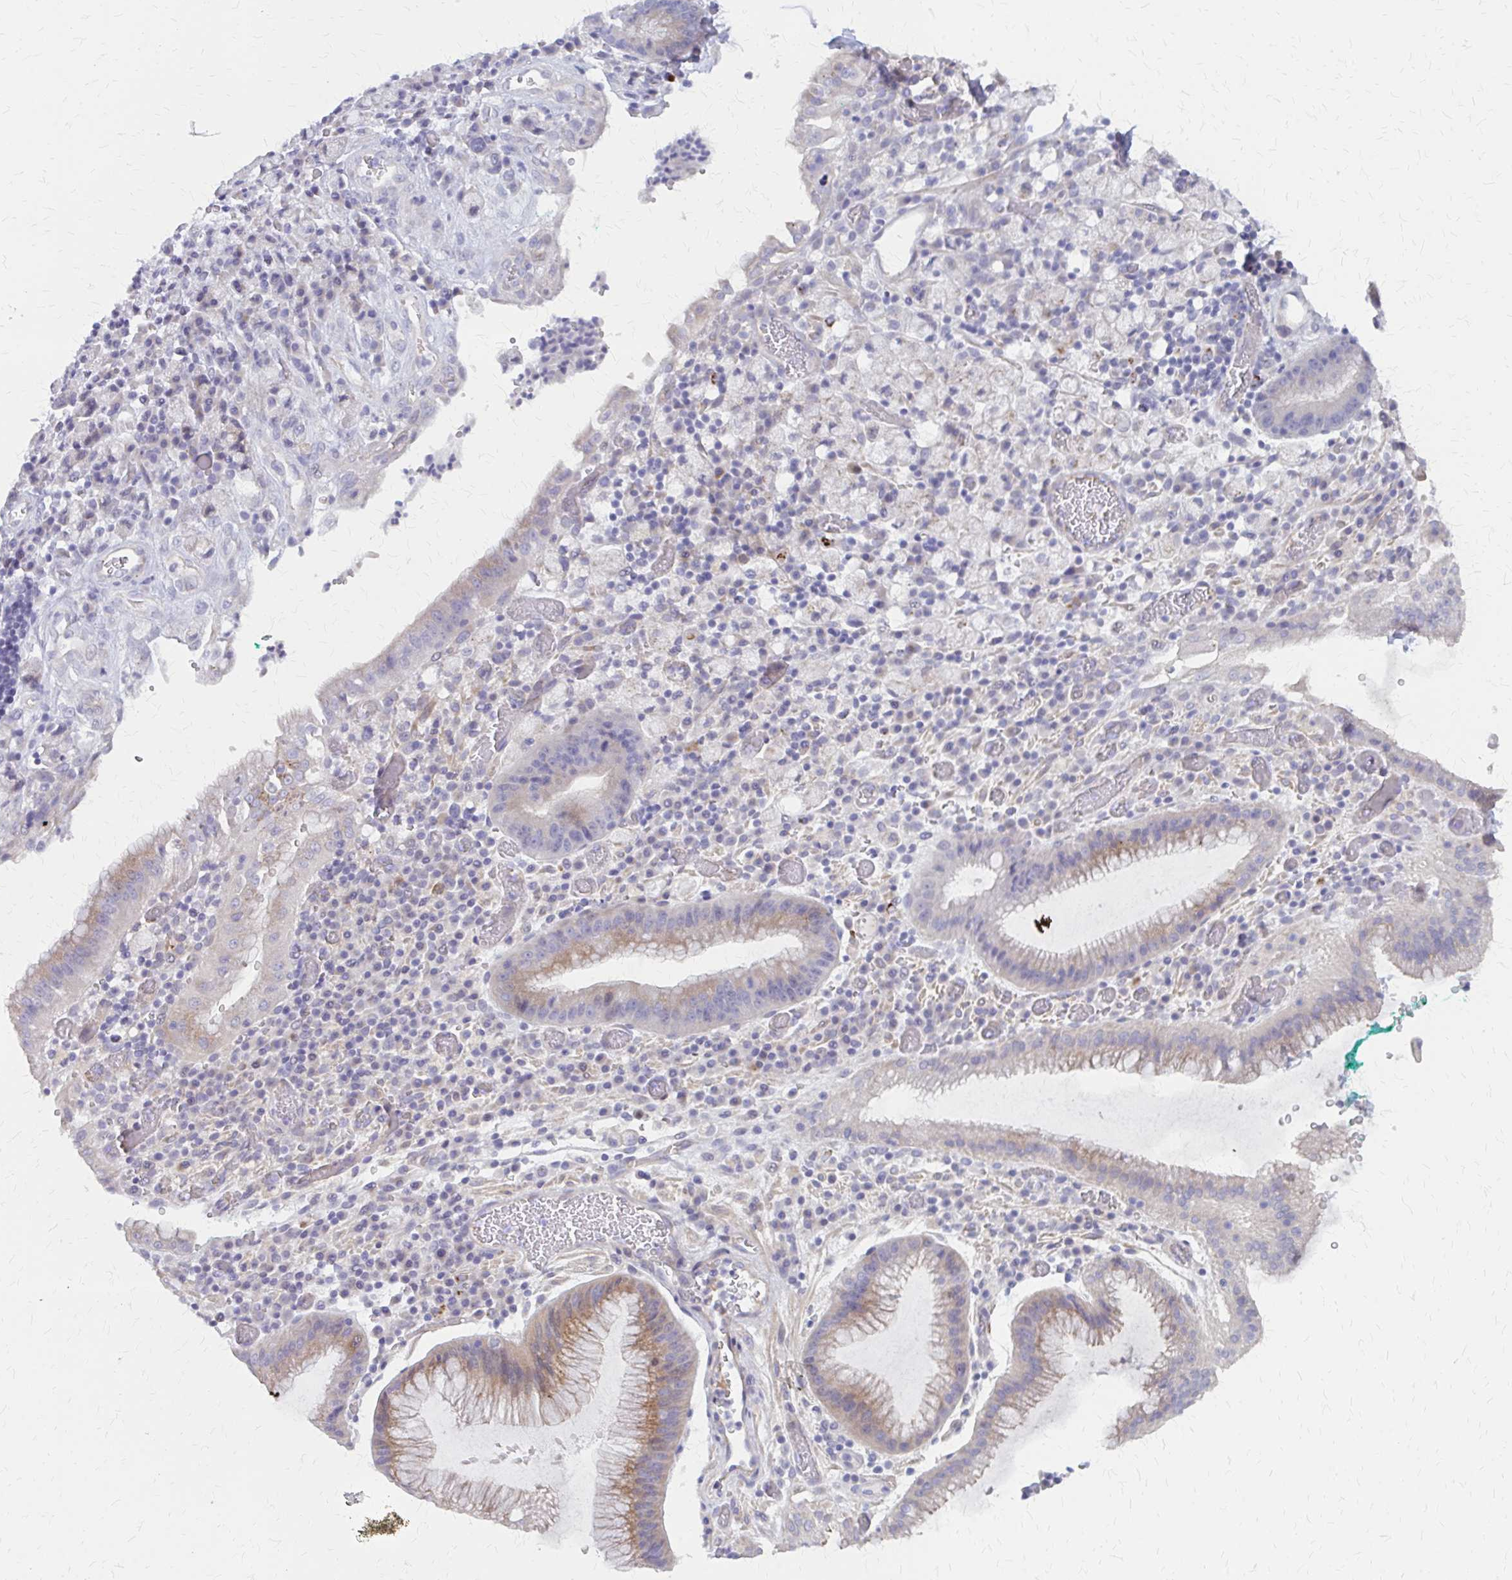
{"staining": {"intensity": "moderate", "quantity": "25%-75%", "location": "cytoplasmic/membranous"}, "tissue": "stomach cancer", "cell_type": "Tumor cells", "image_type": "cancer", "snomed": [{"axis": "morphology", "description": "Adenocarcinoma, NOS"}, {"axis": "topography", "description": "Stomach"}], "caption": "Stomach adenocarcinoma was stained to show a protein in brown. There is medium levels of moderate cytoplasmic/membranous positivity in about 25%-75% of tumor cells.", "gene": "GLYATL2", "patient": {"sex": "male", "age": 77}}